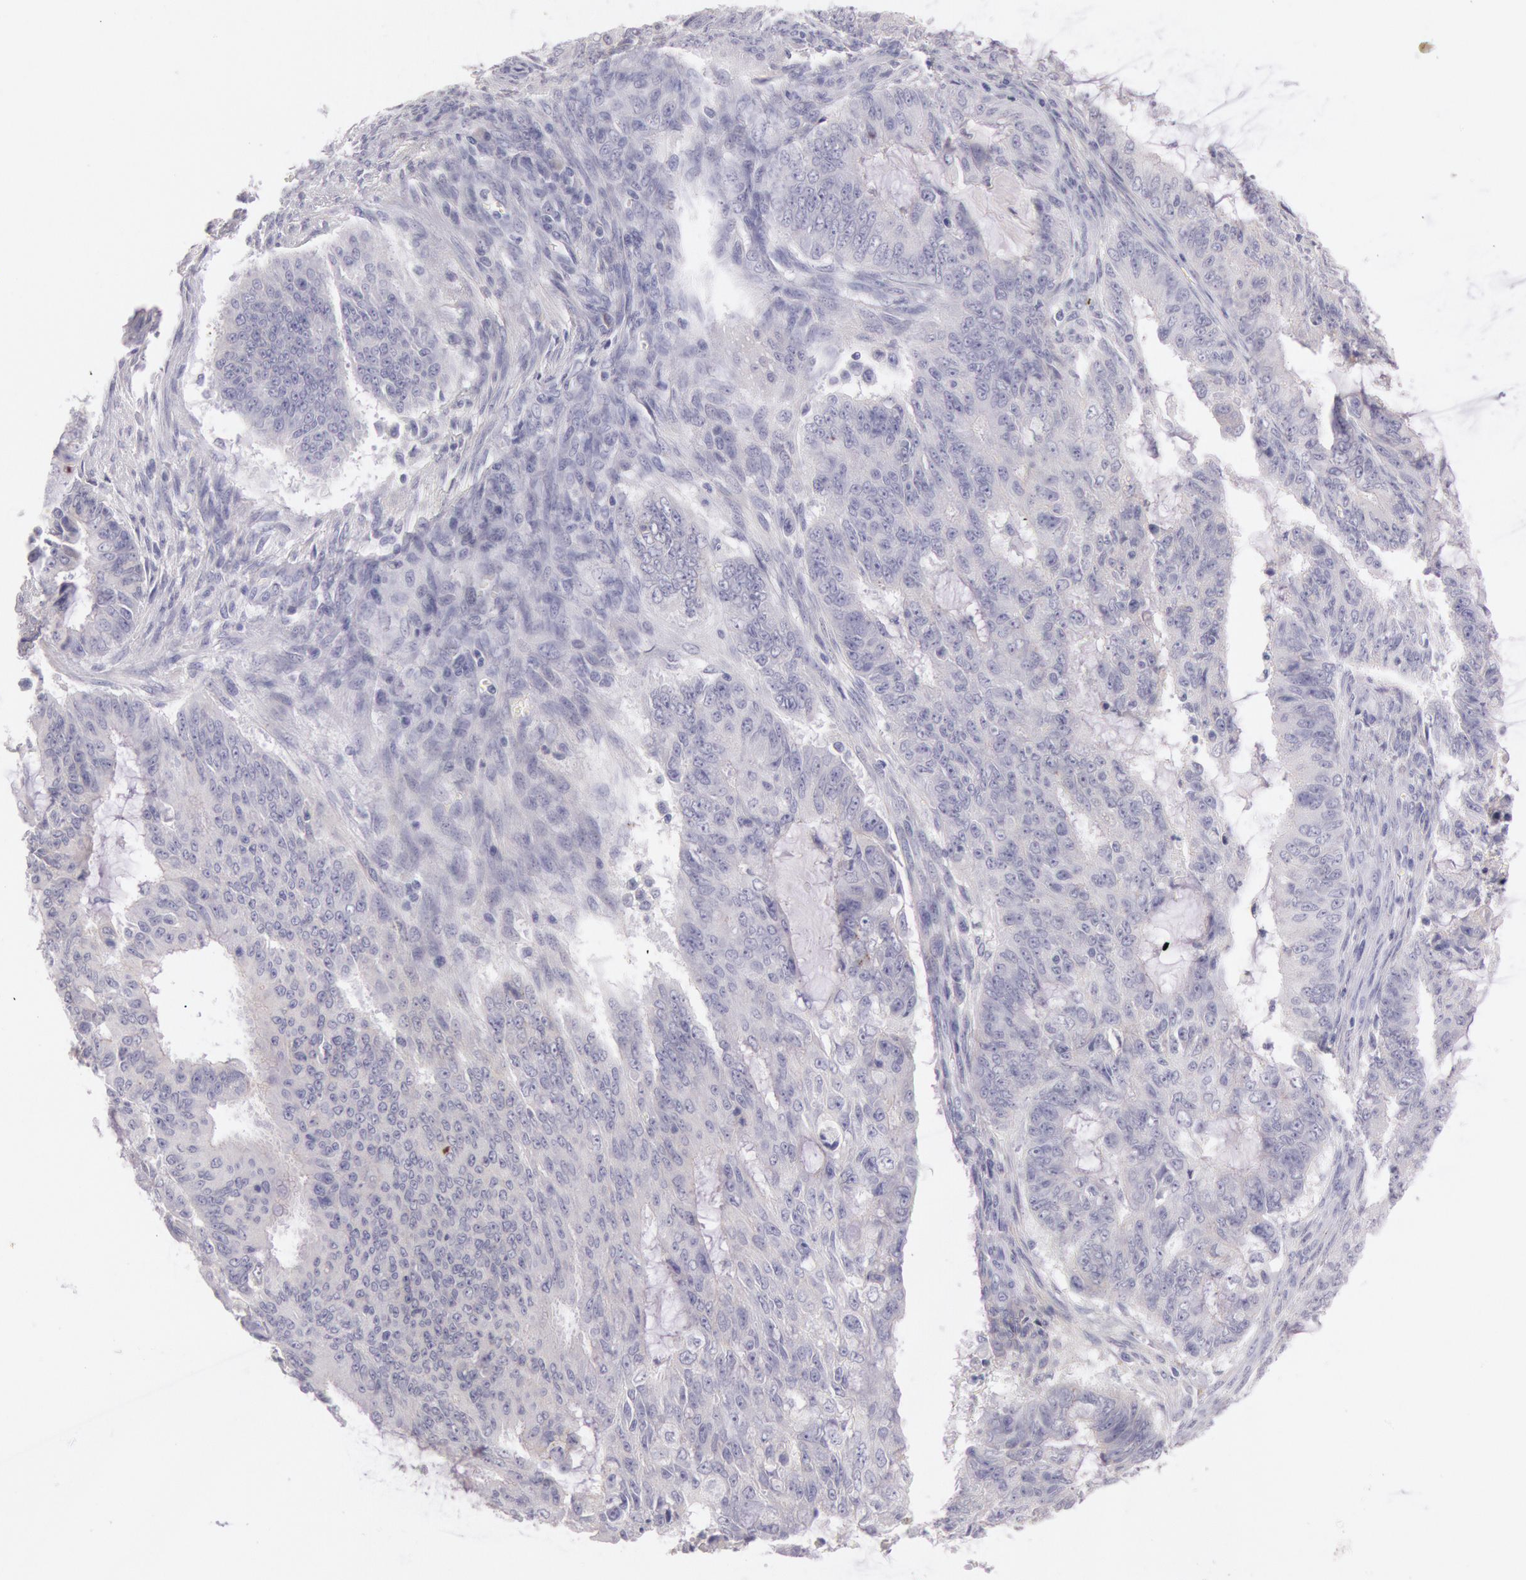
{"staining": {"intensity": "negative", "quantity": "none", "location": "none"}, "tissue": "endometrial cancer", "cell_type": "Tumor cells", "image_type": "cancer", "snomed": [{"axis": "morphology", "description": "Adenocarcinoma, NOS"}, {"axis": "topography", "description": "Endometrium"}], "caption": "Immunohistochemical staining of endometrial cancer (adenocarcinoma) shows no significant expression in tumor cells.", "gene": "EGFR", "patient": {"sex": "female", "age": 75}}